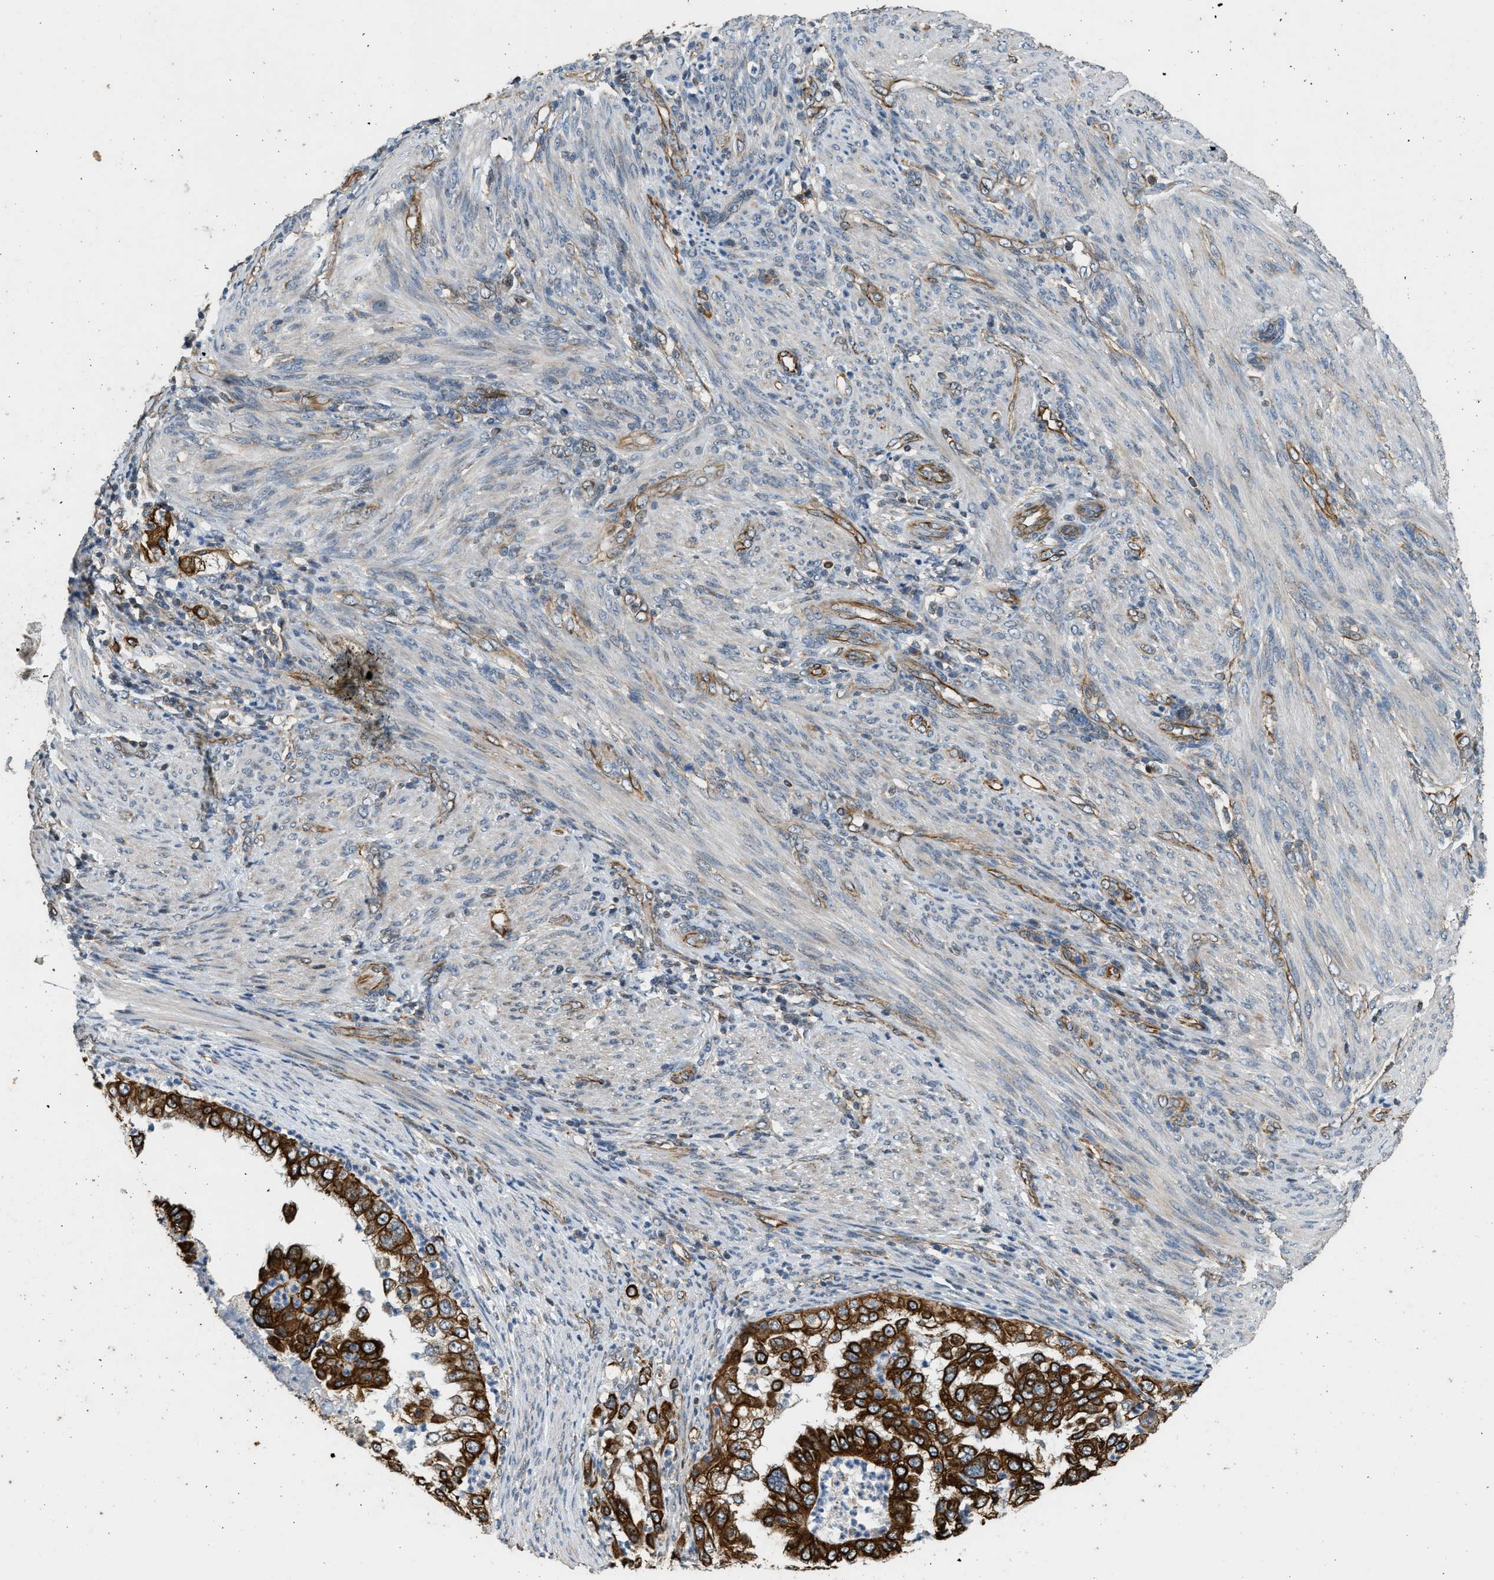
{"staining": {"intensity": "strong", "quantity": ">75%", "location": "cytoplasmic/membranous"}, "tissue": "endometrial cancer", "cell_type": "Tumor cells", "image_type": "cancer", "snomed": [{"axis": "morphology", "description": "Adenocarcinoma, NOS"}, {"axis": "topography", "description": "Endometrium"}], "caption": "Strong cytoplasmic/membranous protein expression is appreciated in about >75% of tumor cells in endometrial adenocarcinoma. The staining is performed using DAB (3,3'-diaminobenzidine) brown chromogen to label protein expression. The nuclei are counter-stained blue using hematoxylin.", "gene": "PCLO", "patient": {"sex": "female", "age": 85}}